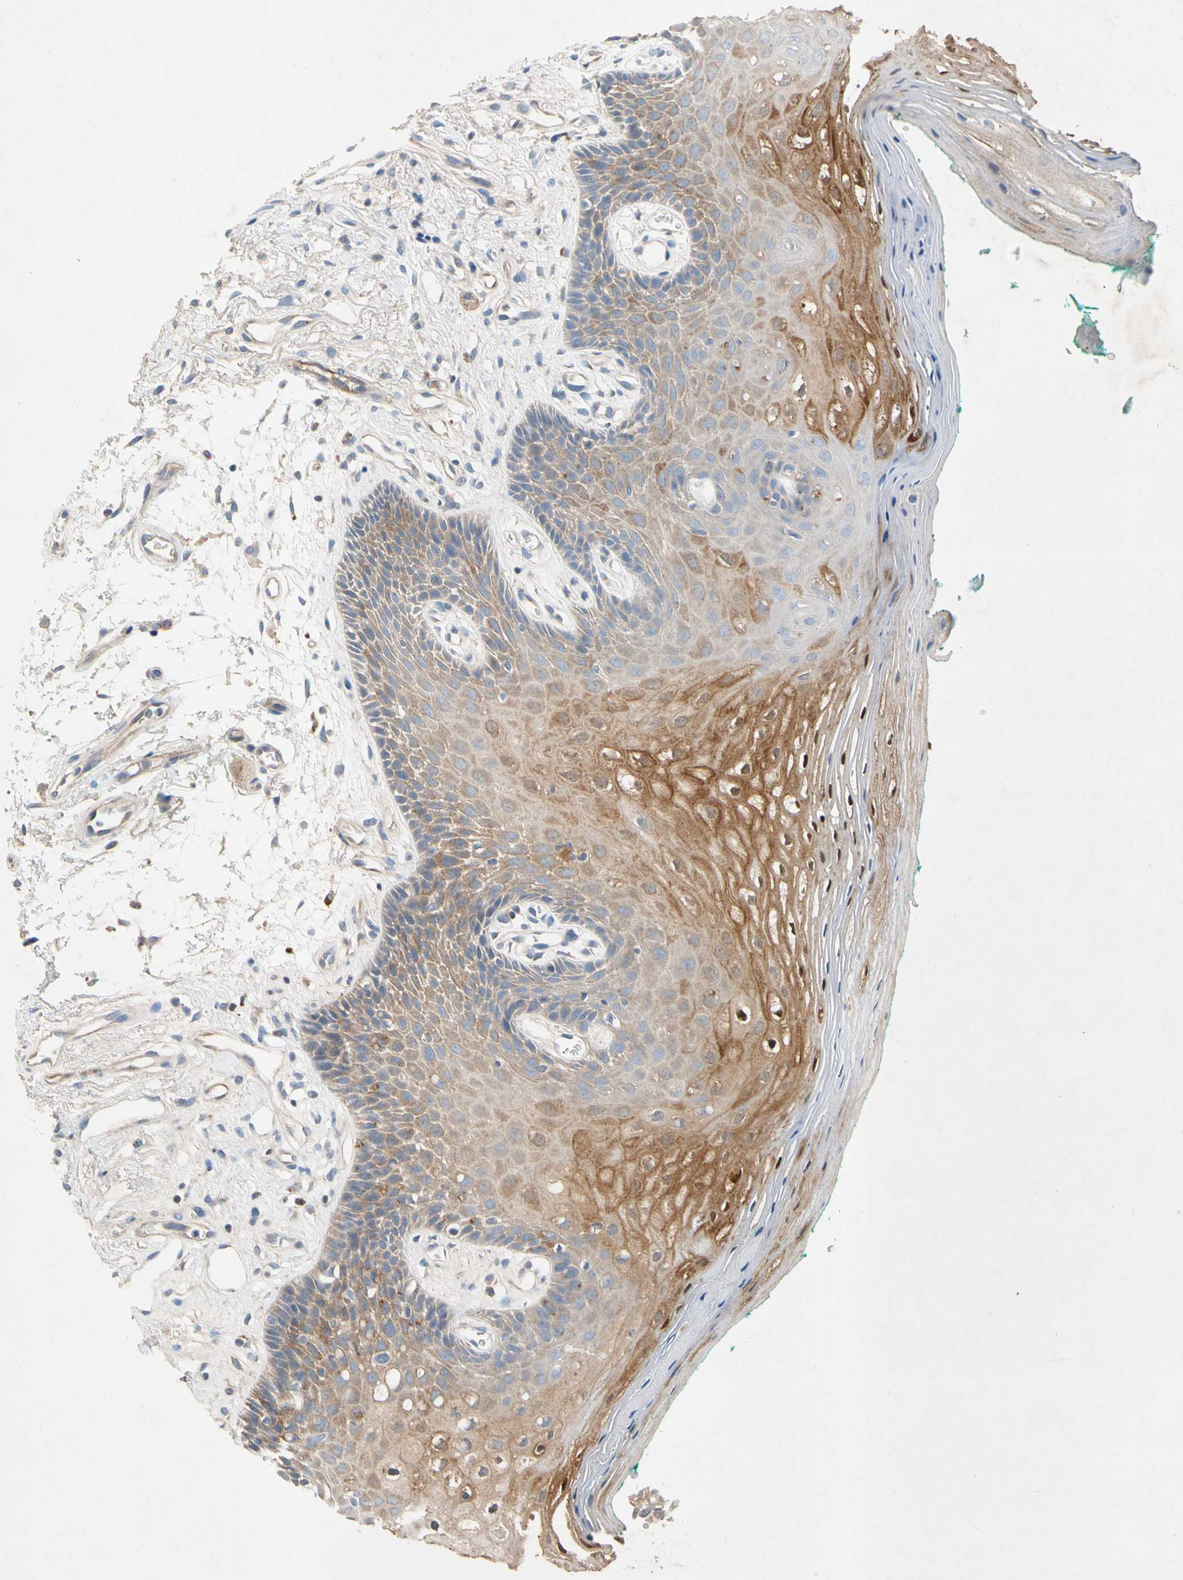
{"staining": {"intensity": "moderate", "quantity": ">75%", "location": "cytoplasmic/membranous,nuclear"}, "tissue": "oral mucosa", "cell_type": "Squamous epithelial cells", "image_type": "normal", "snomed": [{"axis": "morphology", "description": "Normal tissue, NOS"}, {"axis": "topography", "description": "Skeletal muscle"}, {"axis": "topography", "description": "Oral tissue"}, {"axis": "topography", "description": "Peripheral nerve tissue"}], "caption": "This histopathology image demonstrates immunohistochemistry (IHC) staining of normal human oral mucosa, with medium moderate cytoplasmic/membranous,nuclear staining in about >75% of squamous epithelial cells.", "gene": "NDFIP2", "patient": {"sex": "female", "age": 84}}